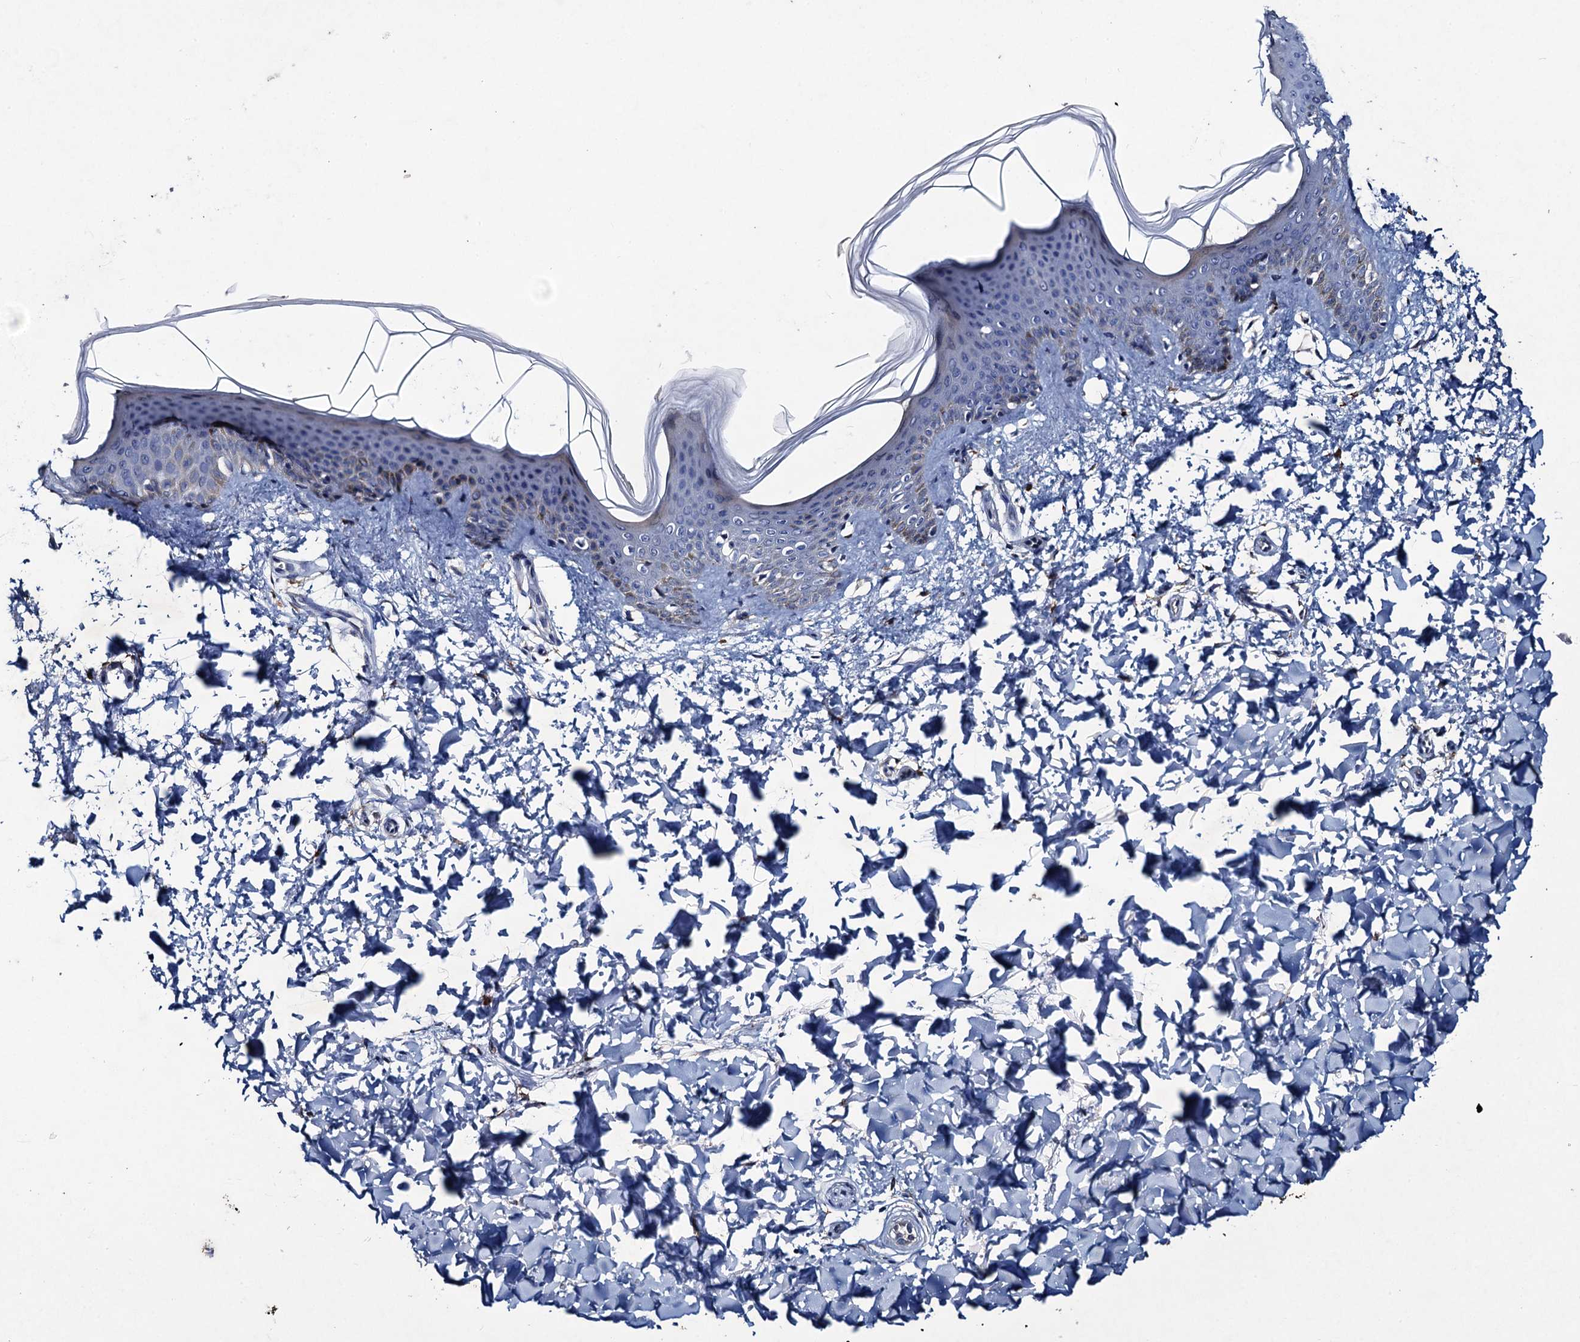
{"staining": {"intensity": "negative", "quantity": "none", "location": "none"}, "tissue": "skin", "cell_type": "Fibroblasts", "image_type": "normal", "snomed": [{"axis": "morphology", "description": "Normal tissue, NOS"}, {"axis": "topography", "description": "Skin"}], "caption": "A high-resolution histopathology image shows IHC staining of normal skin, which exhibits no significant expression in fibroblasts.", "gene": "RTKN2", "patient": {"sex": "male", "age": 36}}